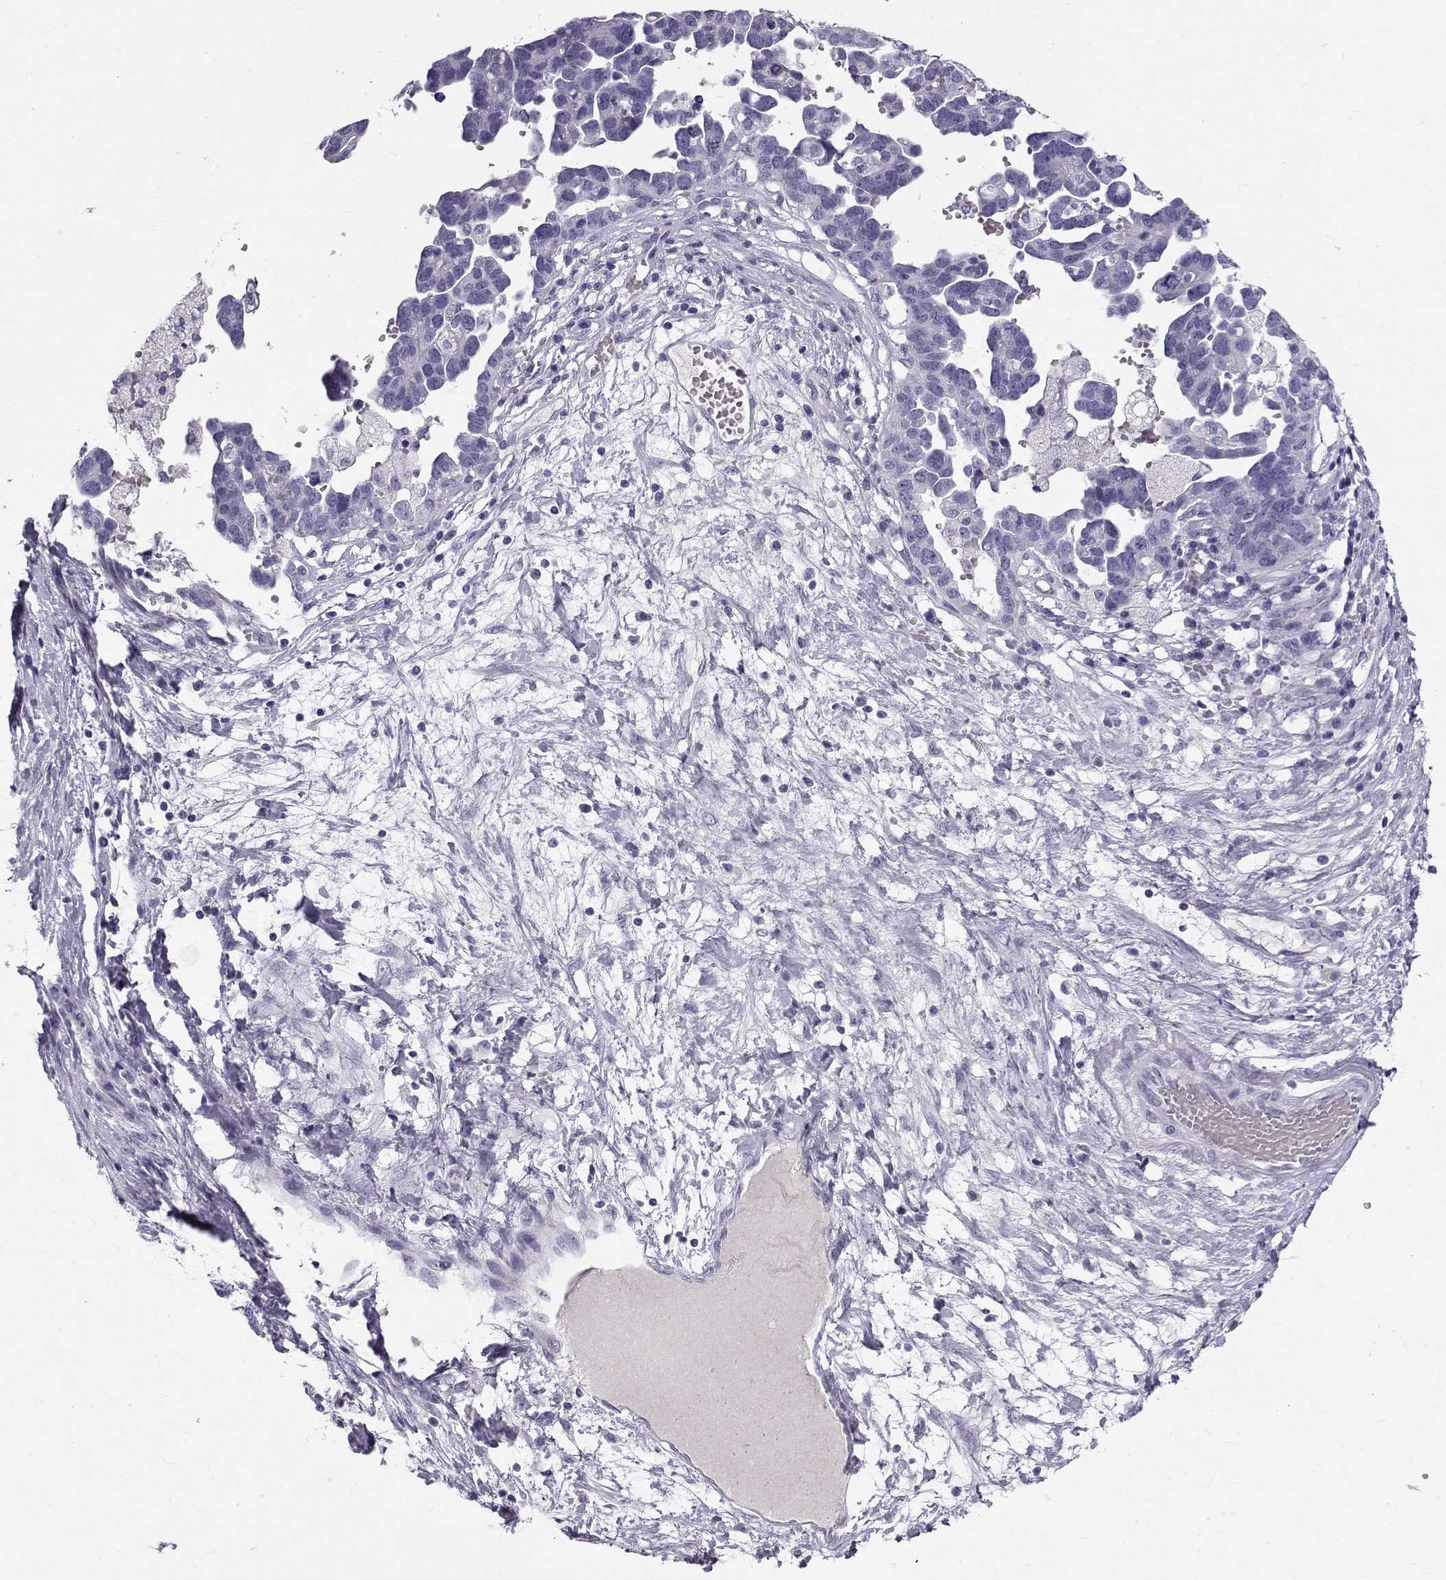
{"staining": {"intensity": "negative", "quantity": "none", "location": "none"}, "tissue": "ovarian cancer", "cell_type": "Tumor cells", "image_type": "cancer", "snomed": [{"axis": "morphology", "description": "Cystadenocarcinoma, serous, NOS"}, {"axis": "topography", "description": "Ovary"}], "caption": "Ovarian cancer (serous cystadenocarcinoma) was stained to show a protein in brown. There is no significant staining in tumor cells. (Brightfield microscopy of DAB immunohistochemistry at high magnification).", "gene": "GPR26", "patient": {"sex": "female", "age": 54}}